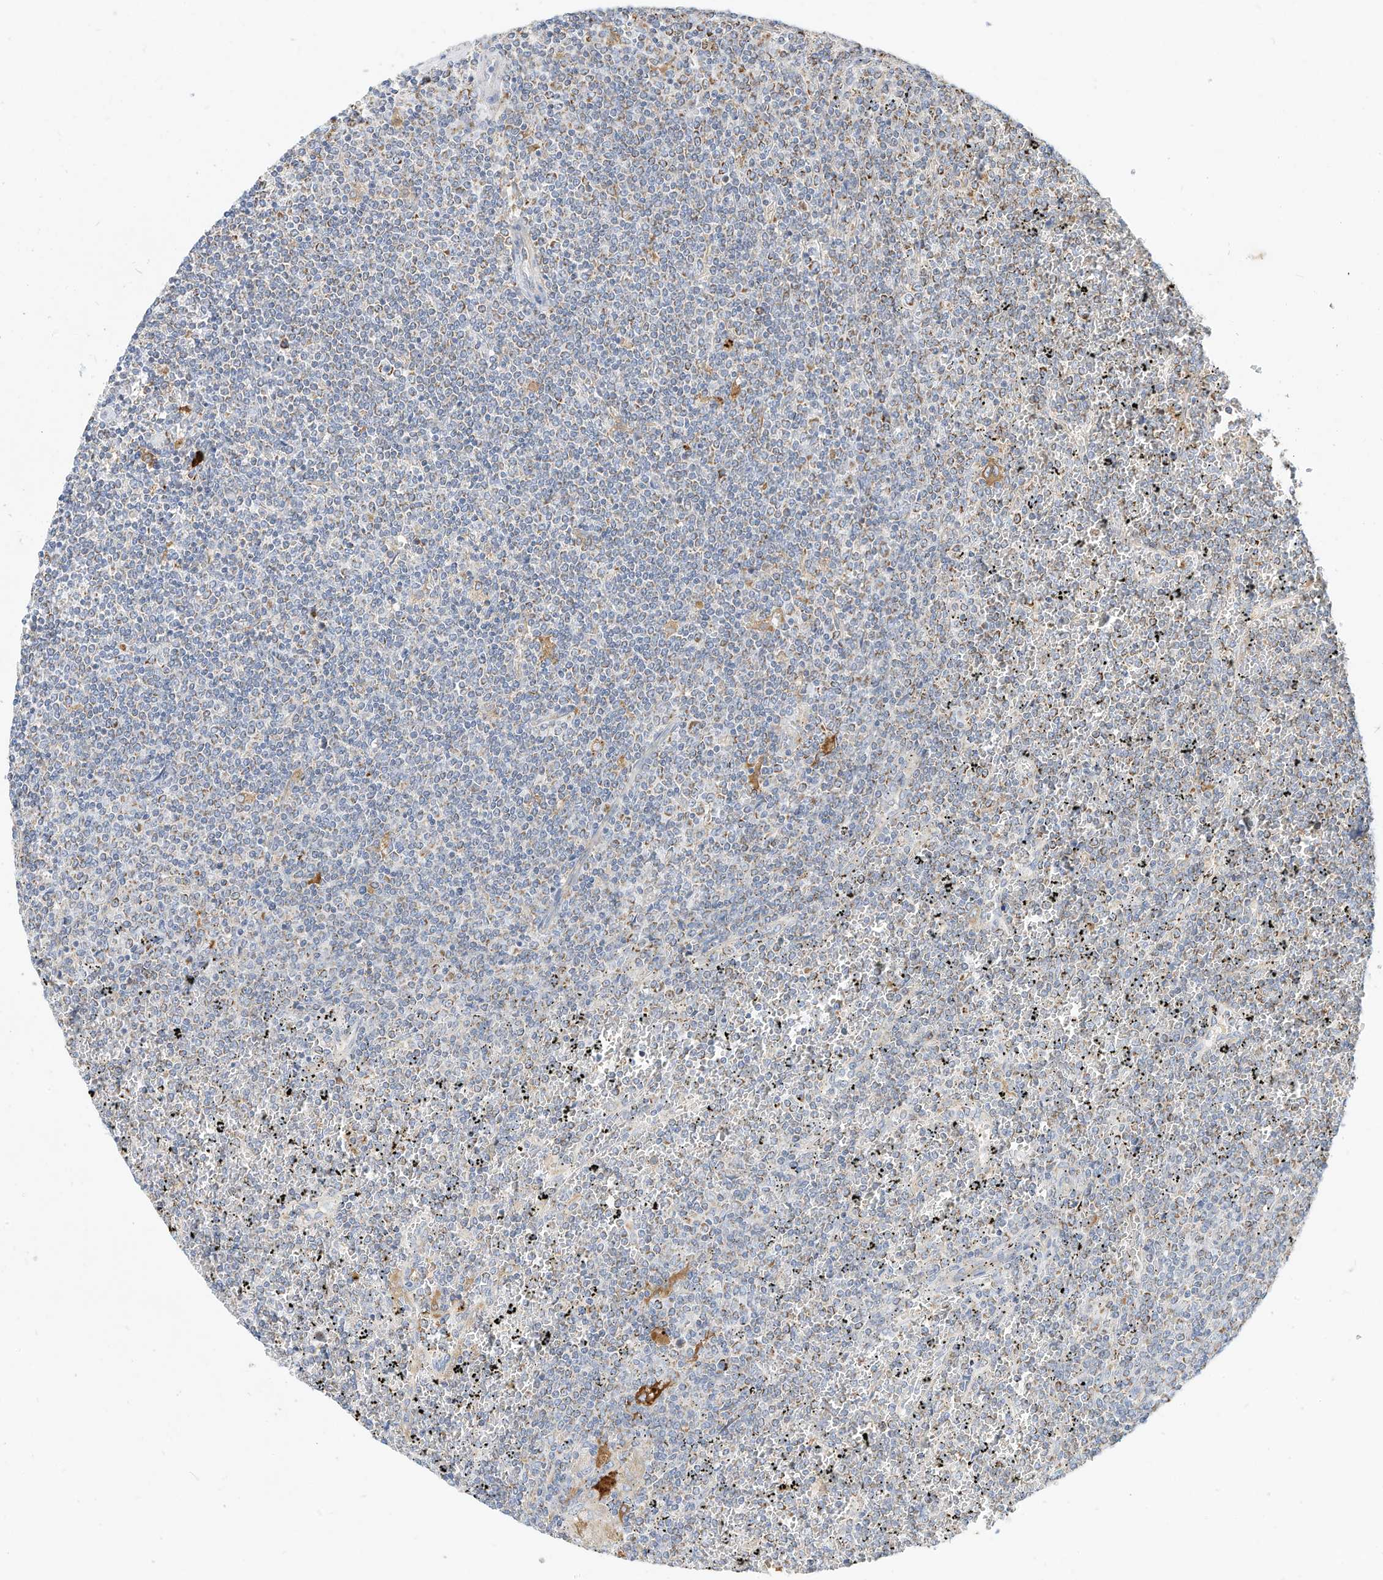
{"staining": {"intensity": "weak", "quantity": "25%-75%", "location": "cytoplasmic/membranous"}, "tissue": "lymphoma", "cell_type": "Tumor cells", "image_type": "cancer", "snomed": [{"axis": "morphology", "description": "Malignant lymphoma, non-Hodgkin's type, Low grade"}, {"axis": "topography", "description": "Spleen"}], "caption": "High-power microscopy captured an immunohistochemistry (IHC) histopathology image of low-grade malignant lymphoma, non-Hodgkin's type, revealing weak cytoplasmic/membranous expression in about 25%-75% of tumor cells.", "gene": "RHOH", "patient": {"sex": "female", "age": 19}}